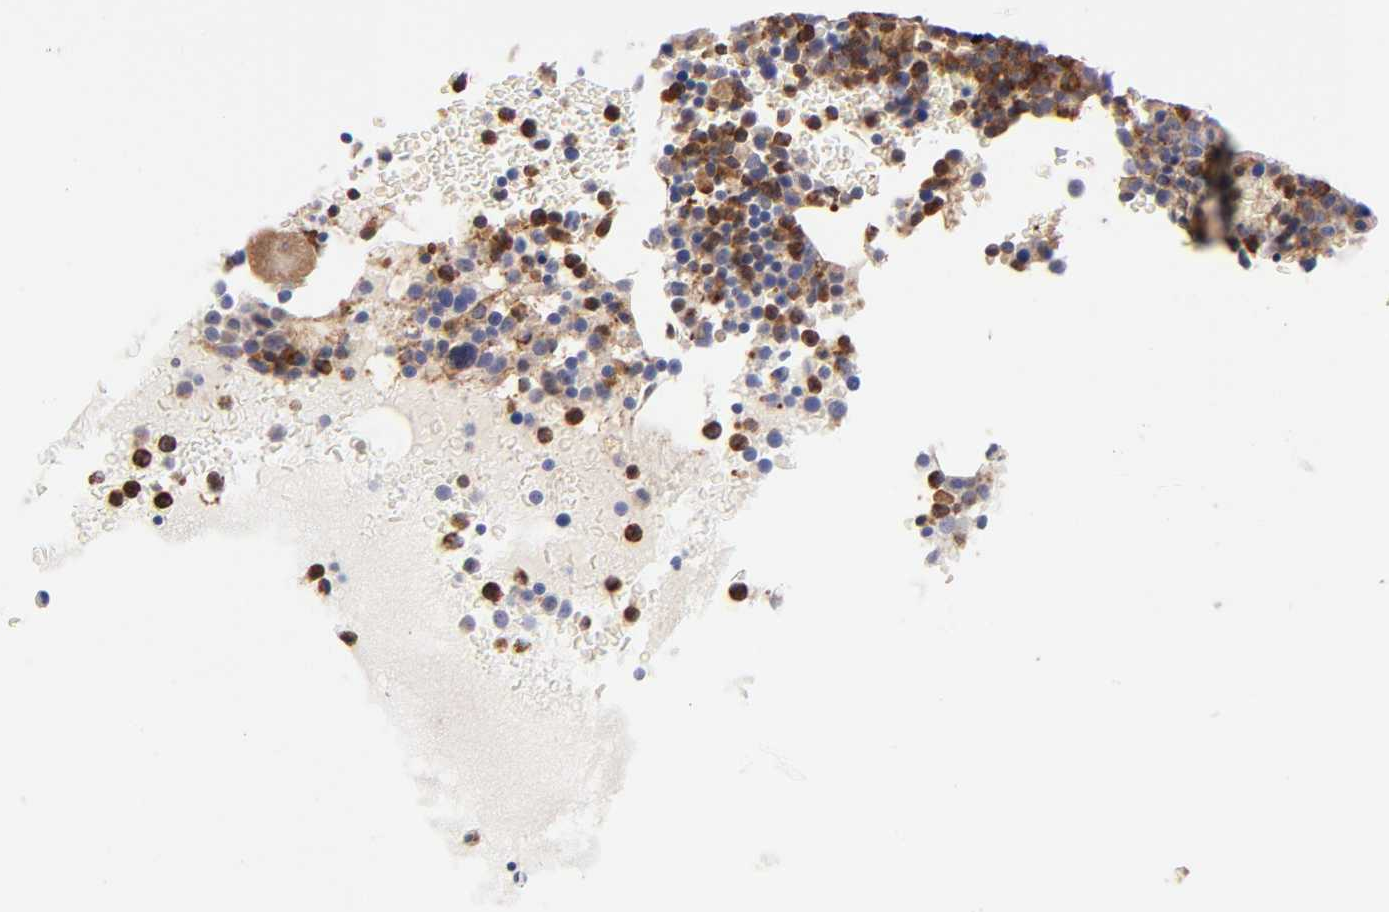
{"staining": {"intensity": "strong", "quantity": "25%-75%", "location": "cytoplasmic/membranous,nuclear"}, "tissue": "bone marrow", "cell_type": "Hematopoietic cells", "image_type": "normal", "snomed": [{"axis": "morphology", "description": "Normal tissue, NOS"}, {"axis": "topography", "description": "Bone marrow"}], "caption": "The histopathology image demonstrates immunohistochemical staining of benign bone marrow. There is strong cytoplasmic/membranous,nuclear staining is appreciated in approximately 25%-75% of hematopoietic cells.", "gene": "YWHAB", "patient": {"sex": "male", "age": 68}}